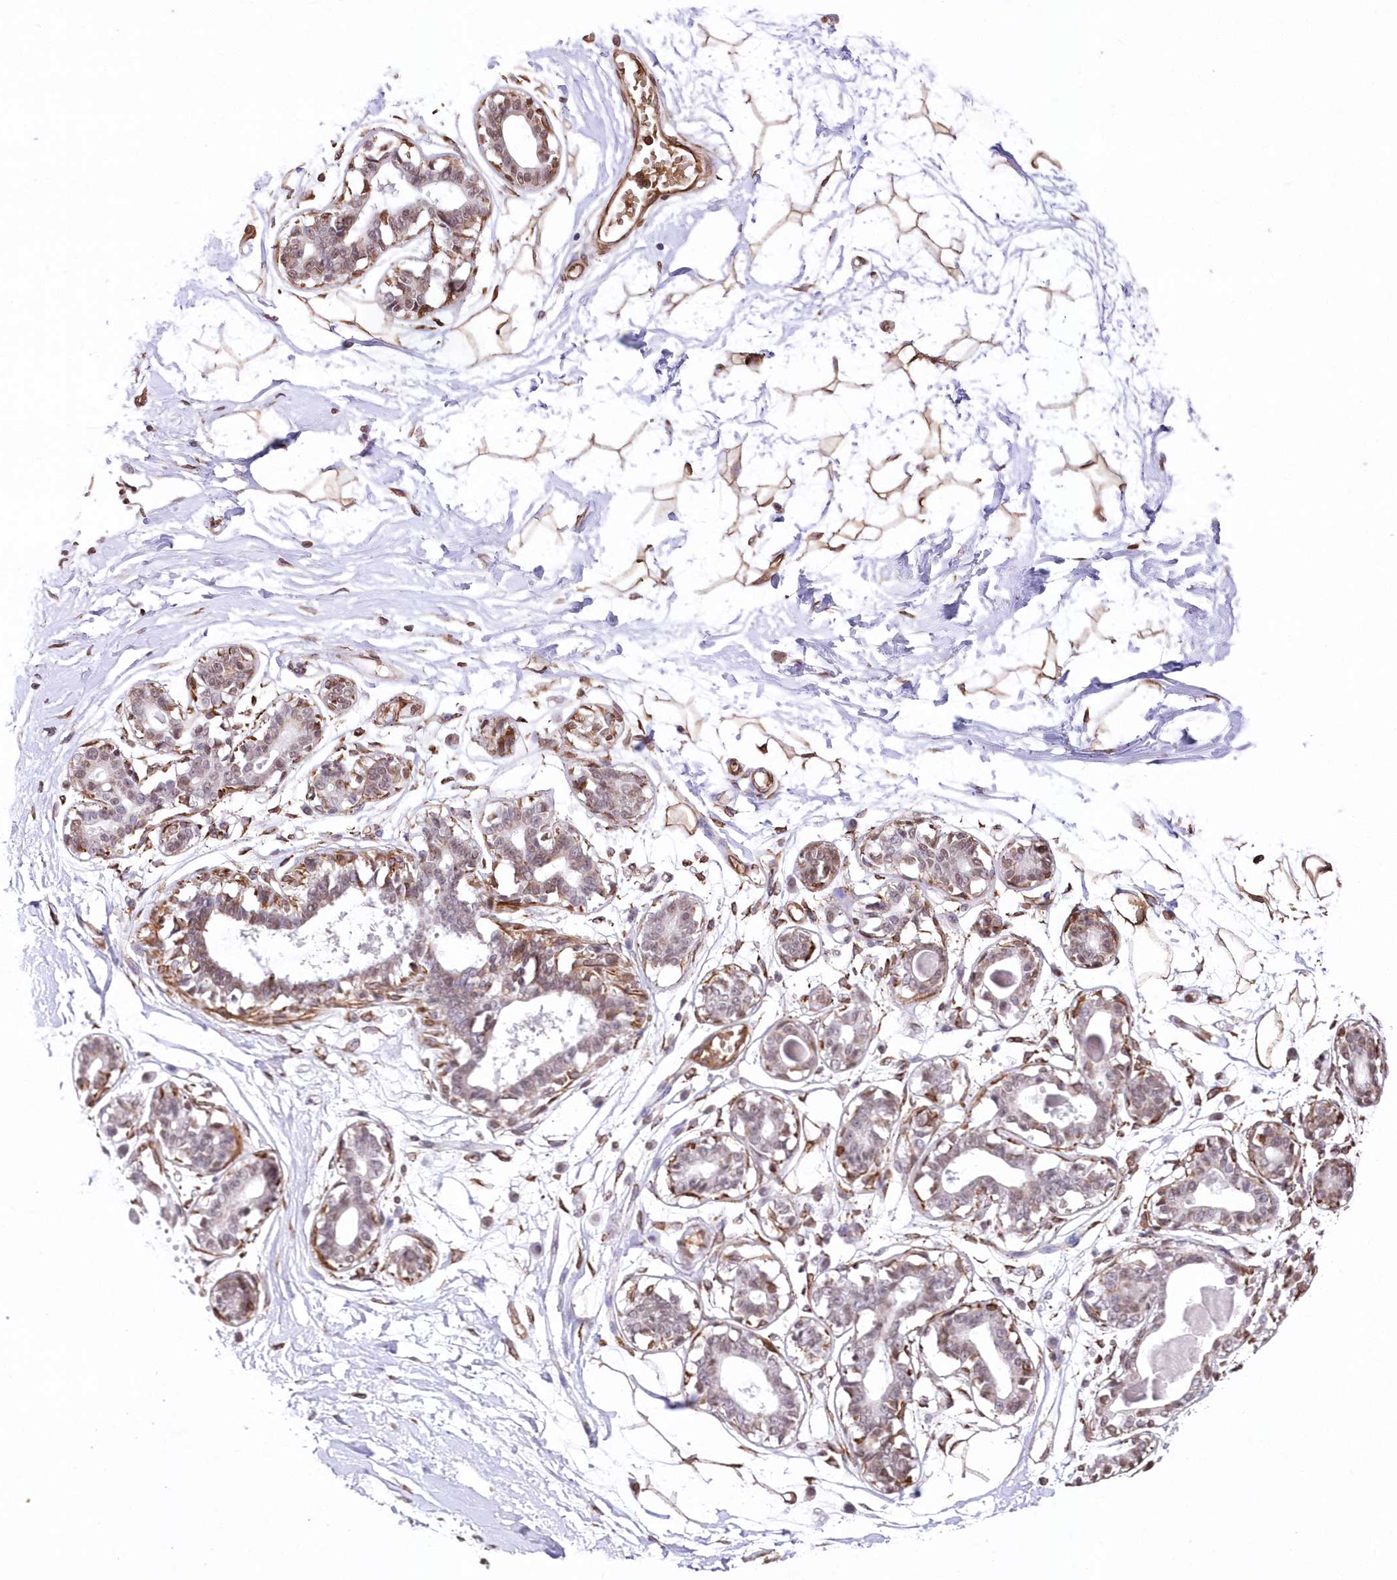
{"staining": {"intensity": "moderate", "quantity": ">75%", "location": "cytoplasmic/membranous"}, "tissue": "breast", "cell_type": "Adipocytes", "image_type": "normal", "snomed": [{"axis": "morphology", "description": "Normal tissue, NOS"}, {"axis": "topography", "description": "Breast"}], "caption": "IHC image of normal human breast stained for a protein (brown), which displays medium levels of moderate cytoplasmic/membranous positivity in approximately >75% of adipocytes.", "gene": "ENSG00000275740", "patient": {"sex": "female", "age": 45}}